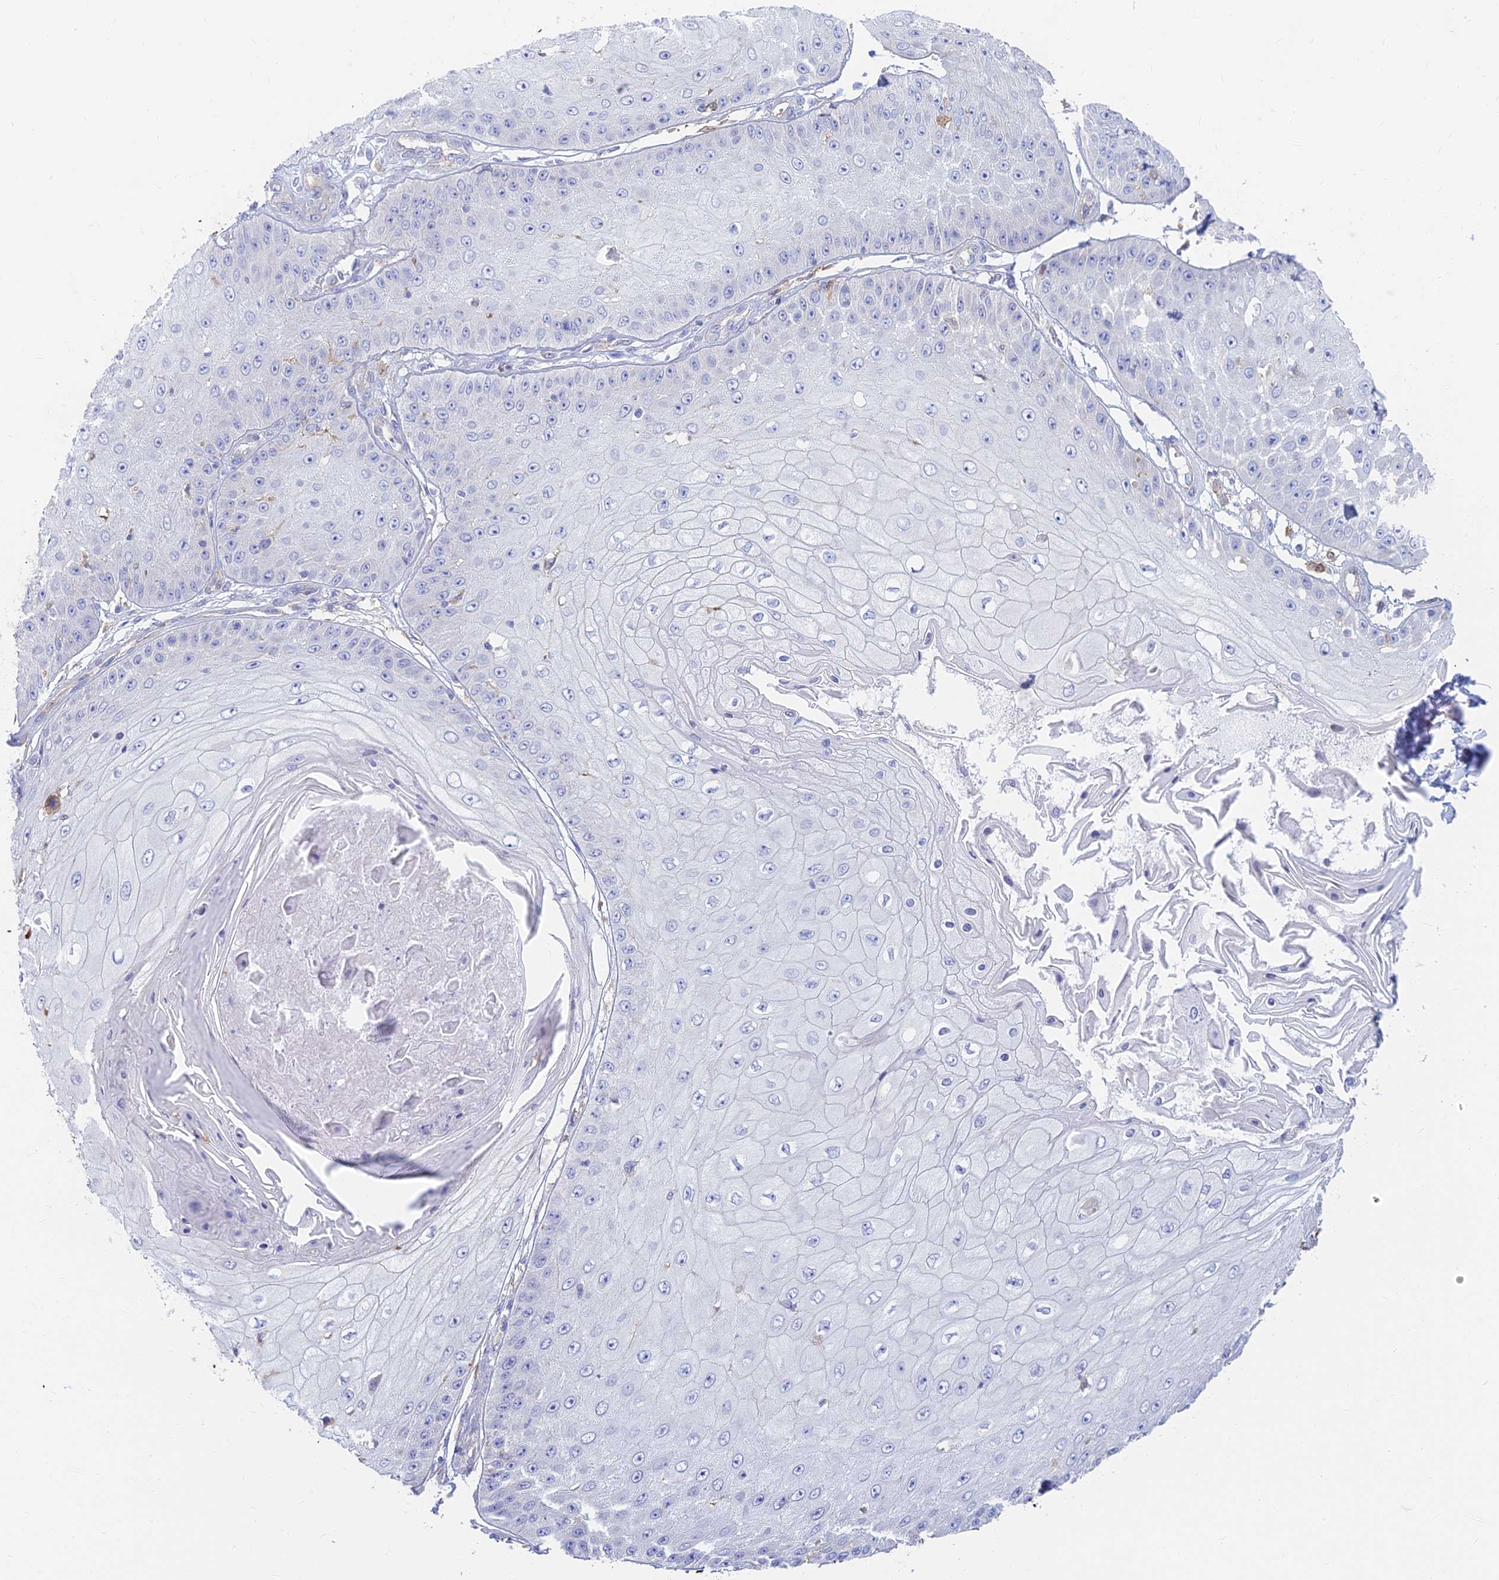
{"staining": {"intensity": "negative", "quantity": "none", "location": "none"}, "tissue": "skin cancer", "cell_type": "Tumor cells", "image_type": "cancer", "snomed": [{"axis": "morphology", "description": "Squamous cell carcinoma, NOS"}, {"axis": "topography", "description": "Skin"}], "caption": "Immunohistochemical staining of squamous cell carcinoma (skin) demonstrates no significant positivity in tumor cells.", "gene": "STRN4", "patient": {"sex": "male", "age": 70}}